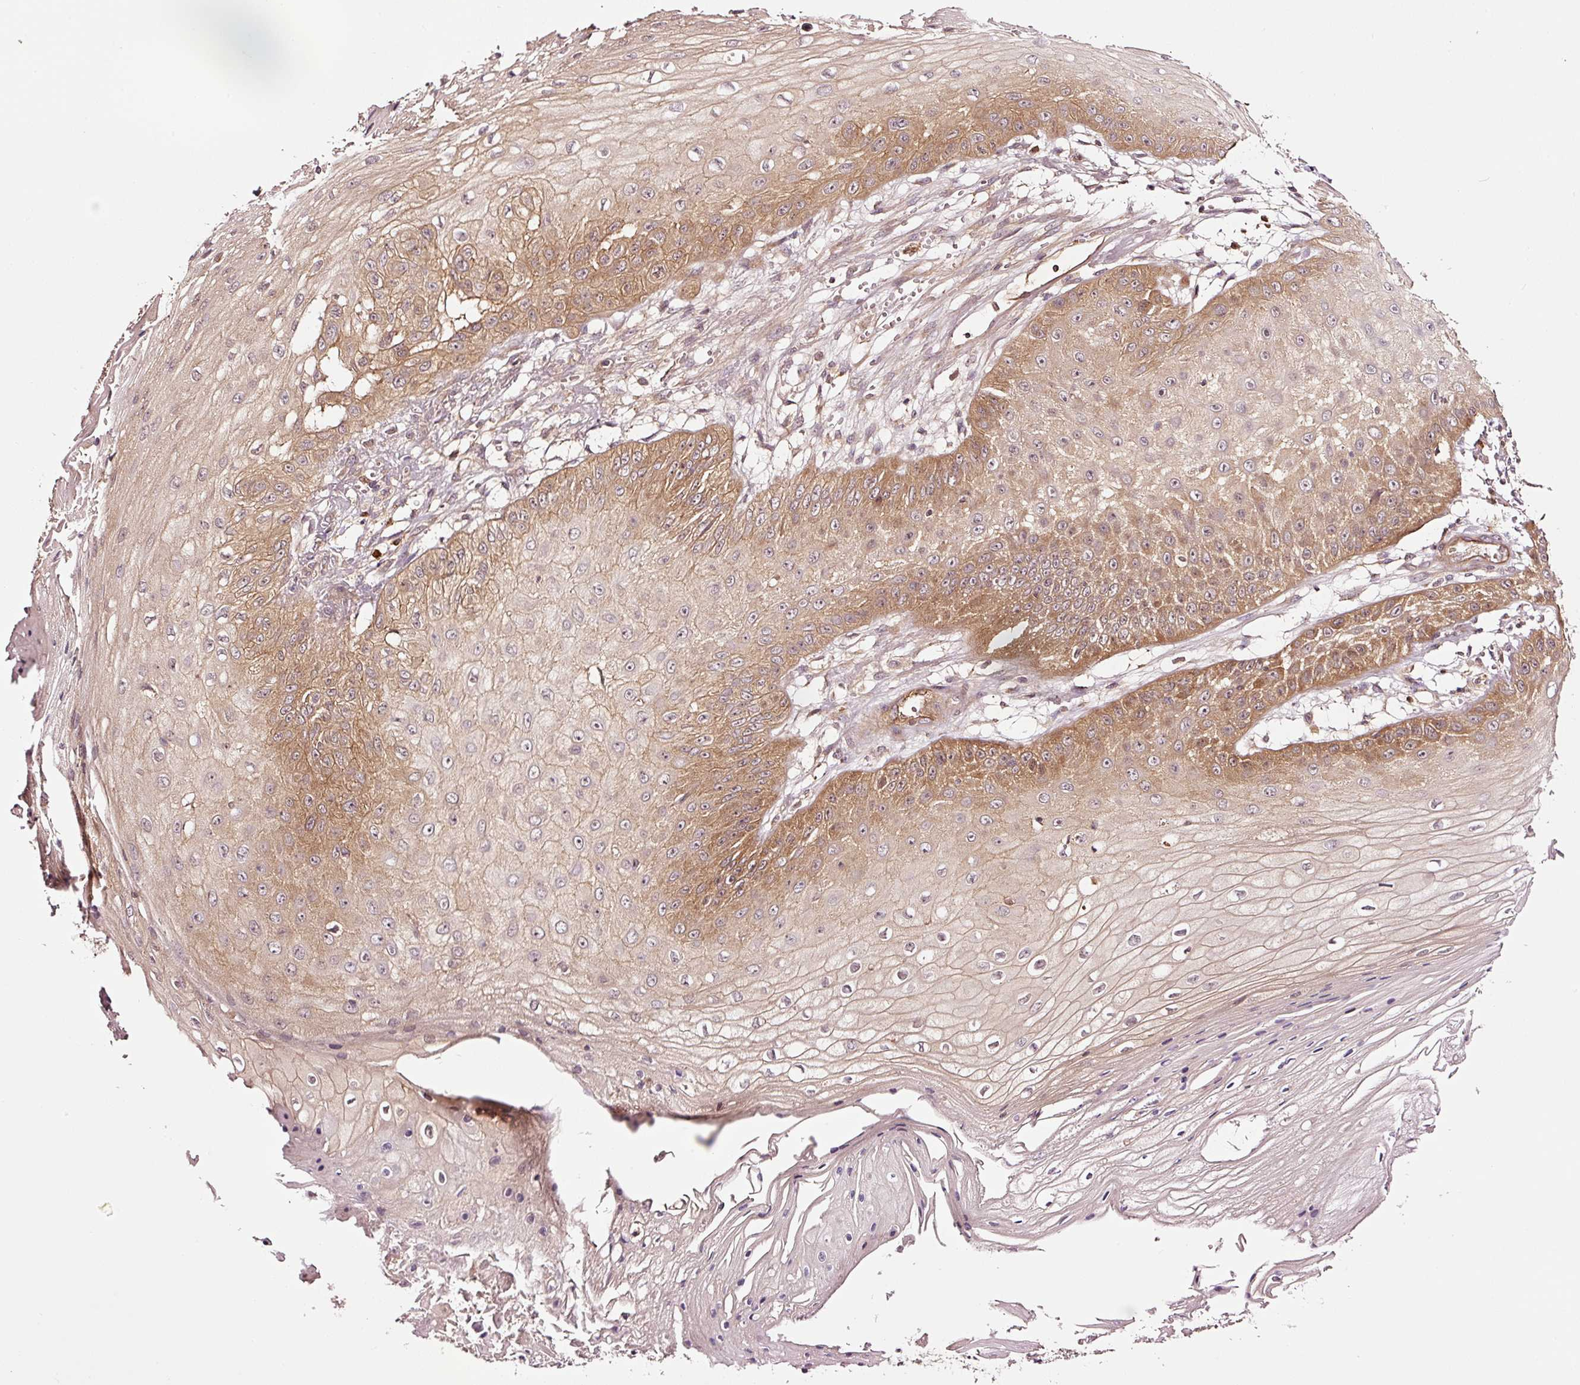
{"staining": {"intensity": "moderate", "quantity": "25%-75%", "location": "cytoplasmic/membranous"}, "tissue": "skin cancer", "cell_type": "Tumor cells", "image_type": "cancer", "snomed": [{"axis": "morphology", "description": "Squamous cell carcinoma, NOS"}, {"axis": "topography", "description": "Skin"}], "caption": "Immunohistochemistry (DAB) staining of human skin cancer displays moderate cytoplasmic/membranous protein positivity in about 25%-75% of tumor cells.", "gene": "METAP1", "patient": {"sex": "male", "age": 70}}